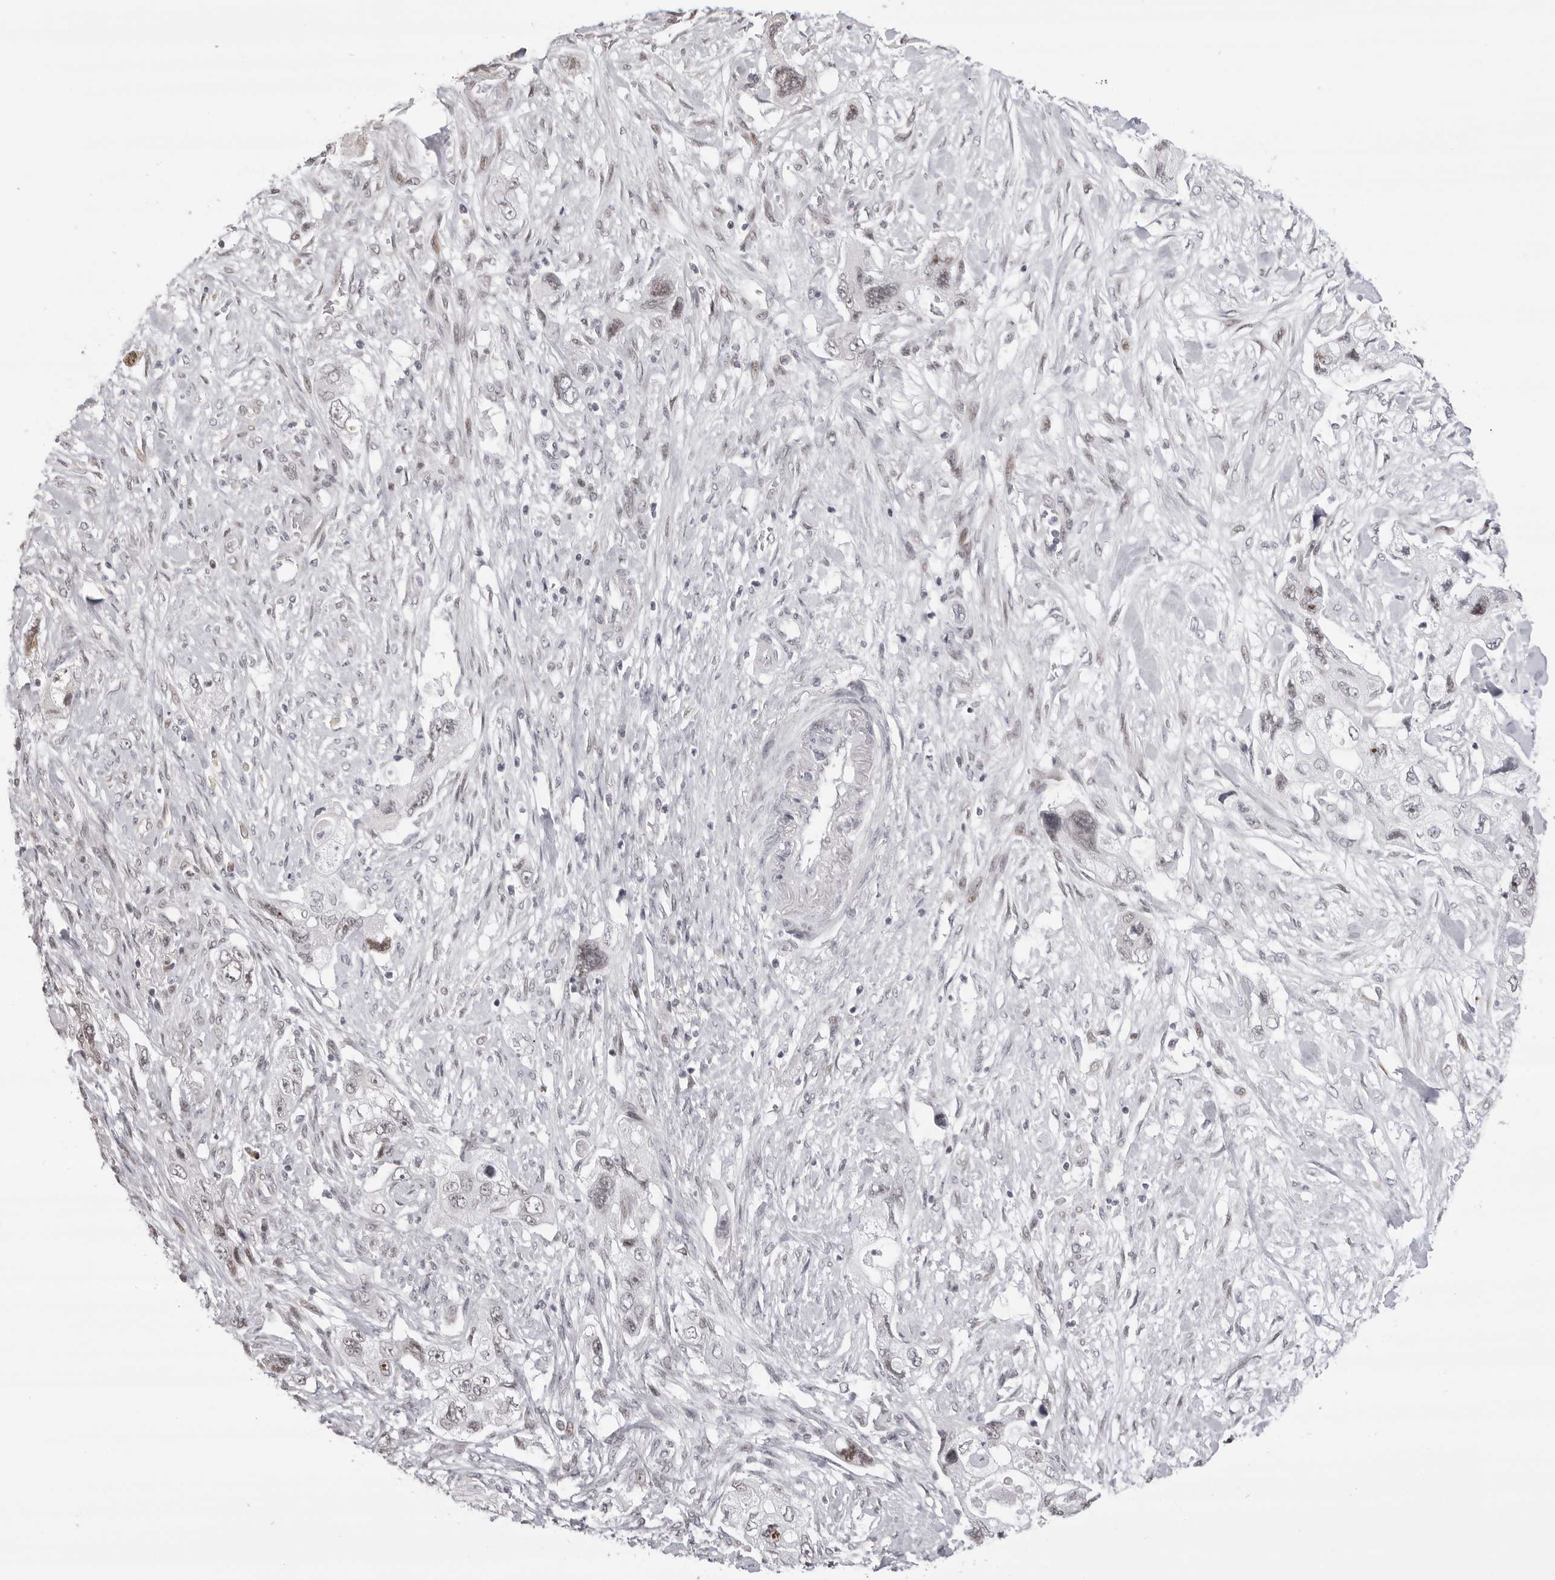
{"staining": {"intensity": "negative", "quantity": "none", "location": "none"}, "tissue": "pancreatic cancer", "cell_type": "Tumor cells", "image_type": "cancer", "snomed": [{"axis": "morphology", "description": "Adenocarcinoma, NOS"}, {"axis": "topography", "description": "Pancreas"}], "caption": "High magnification brightfield microscopy of pancreatic adenocarcinoma stained with DAB (brown) and counterstained with hematoxylin (blue): tumor cells show no significant positivity. (DAB (3,3'-diaminobenzidine) immunohistochemistry (IHC) with hematoxylin counter stain).", "gene": "PHF3", "patient": {"sex": "female", "age": 73}}